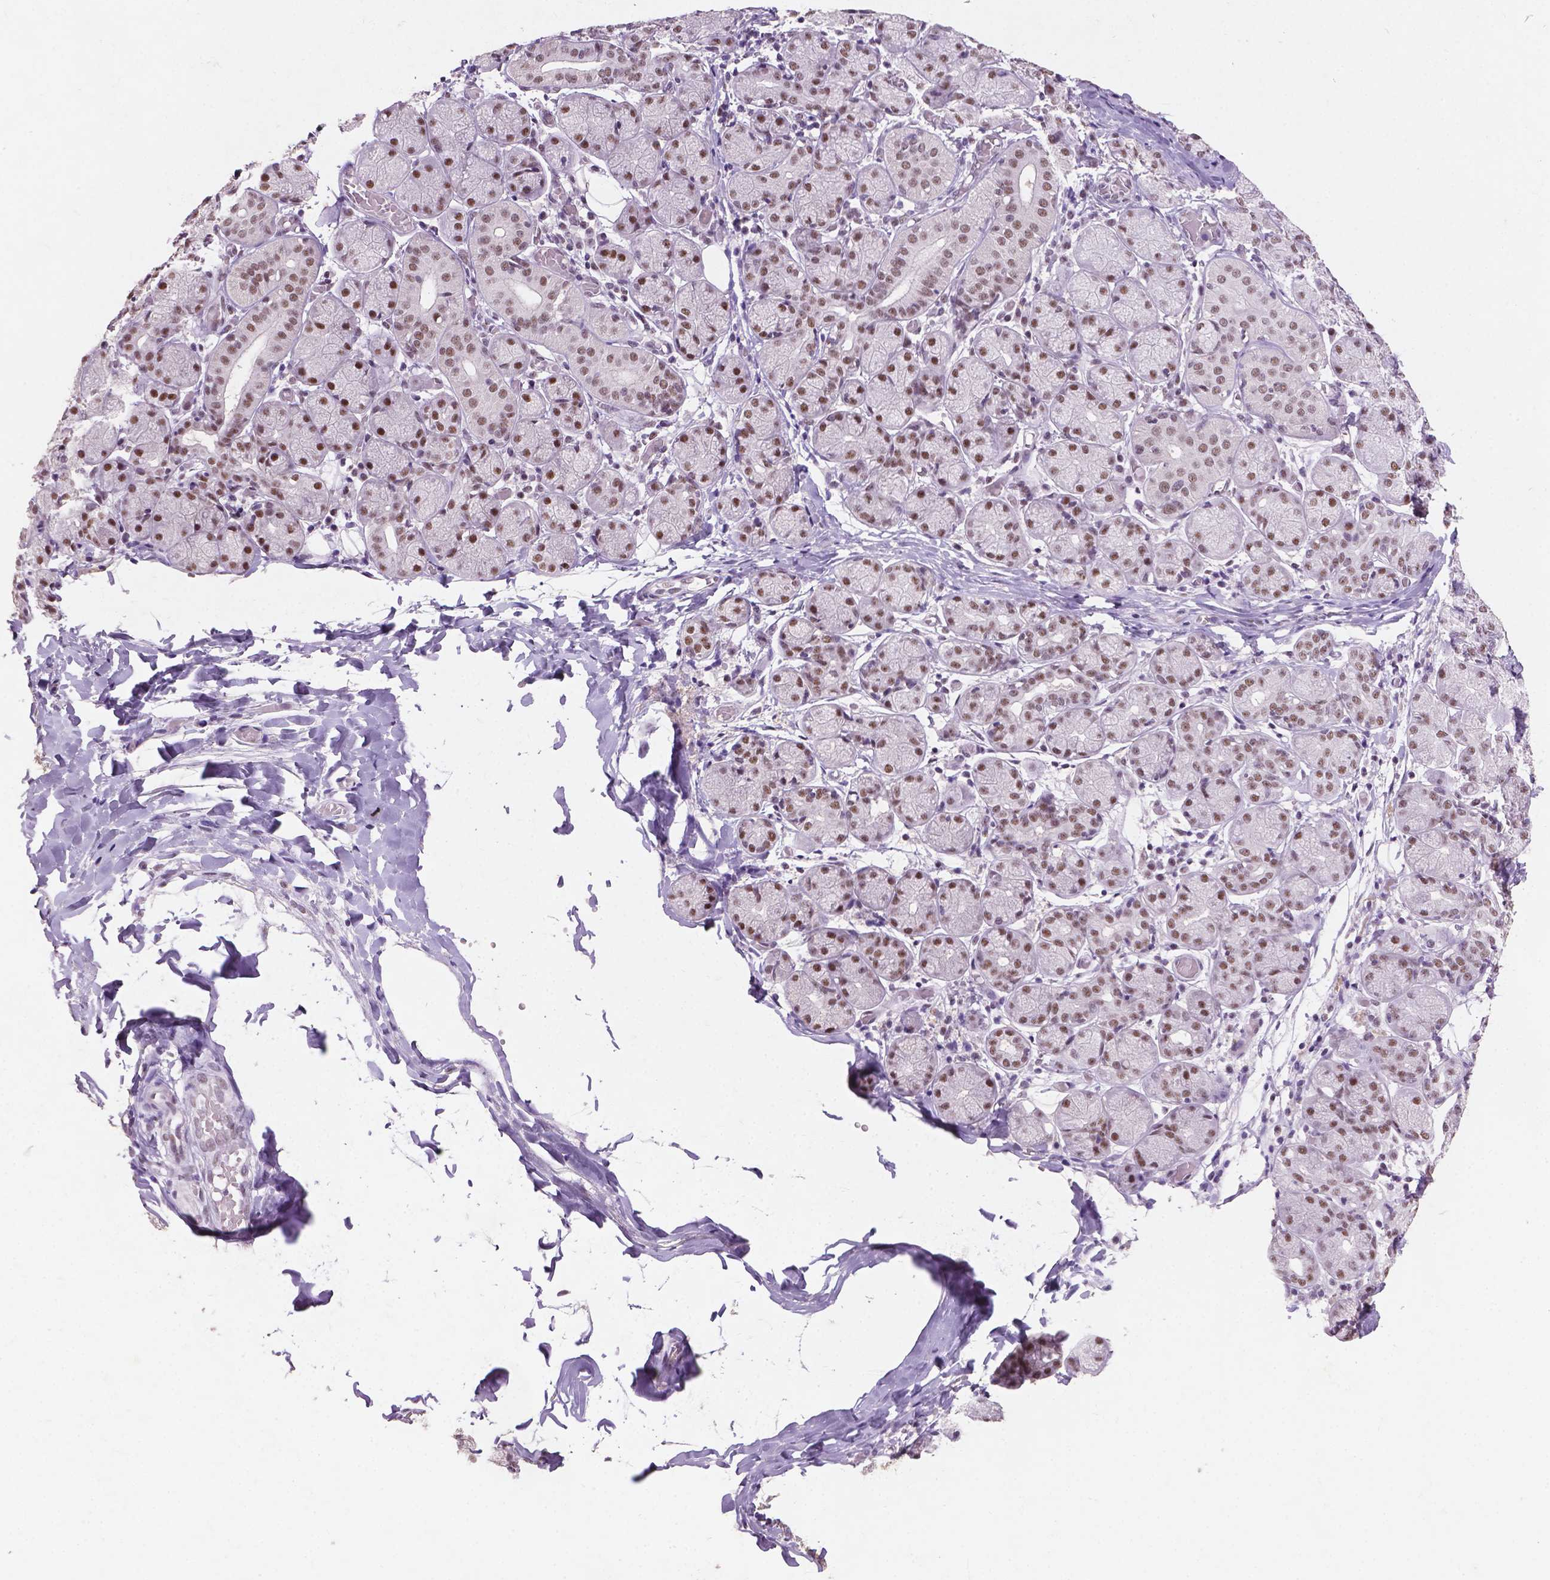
{"staining": {"intensity": "moderate", "quantity": ">75%", "location": "nuclear"}, "tissue": "salivary gland", "cell_type": "Glandular cells", "image_type": "normal", "snomed": [{"axis": "morphology", "description": "Normal tissue, NOS"}, {"axis": "topography", "description": "Salivary gland"}, {"axis": "topography", "description": "Peripheral nerve tissue"}], "caption": "Immunohistochemistry (IHC) (DAB (3,3'-diaminobenzidine)) staining of benign salivary gland exhibits moderate nuclear protein positivity in about >75% of glandular cells. Using DAB (3,3'-diaminobenzidine) (brown) and hematoxylin (blue) stains, captured at high magnification using brightfield microscopy.", "gene": "COIL", "patient": {"sex": "female", "age": 24}}